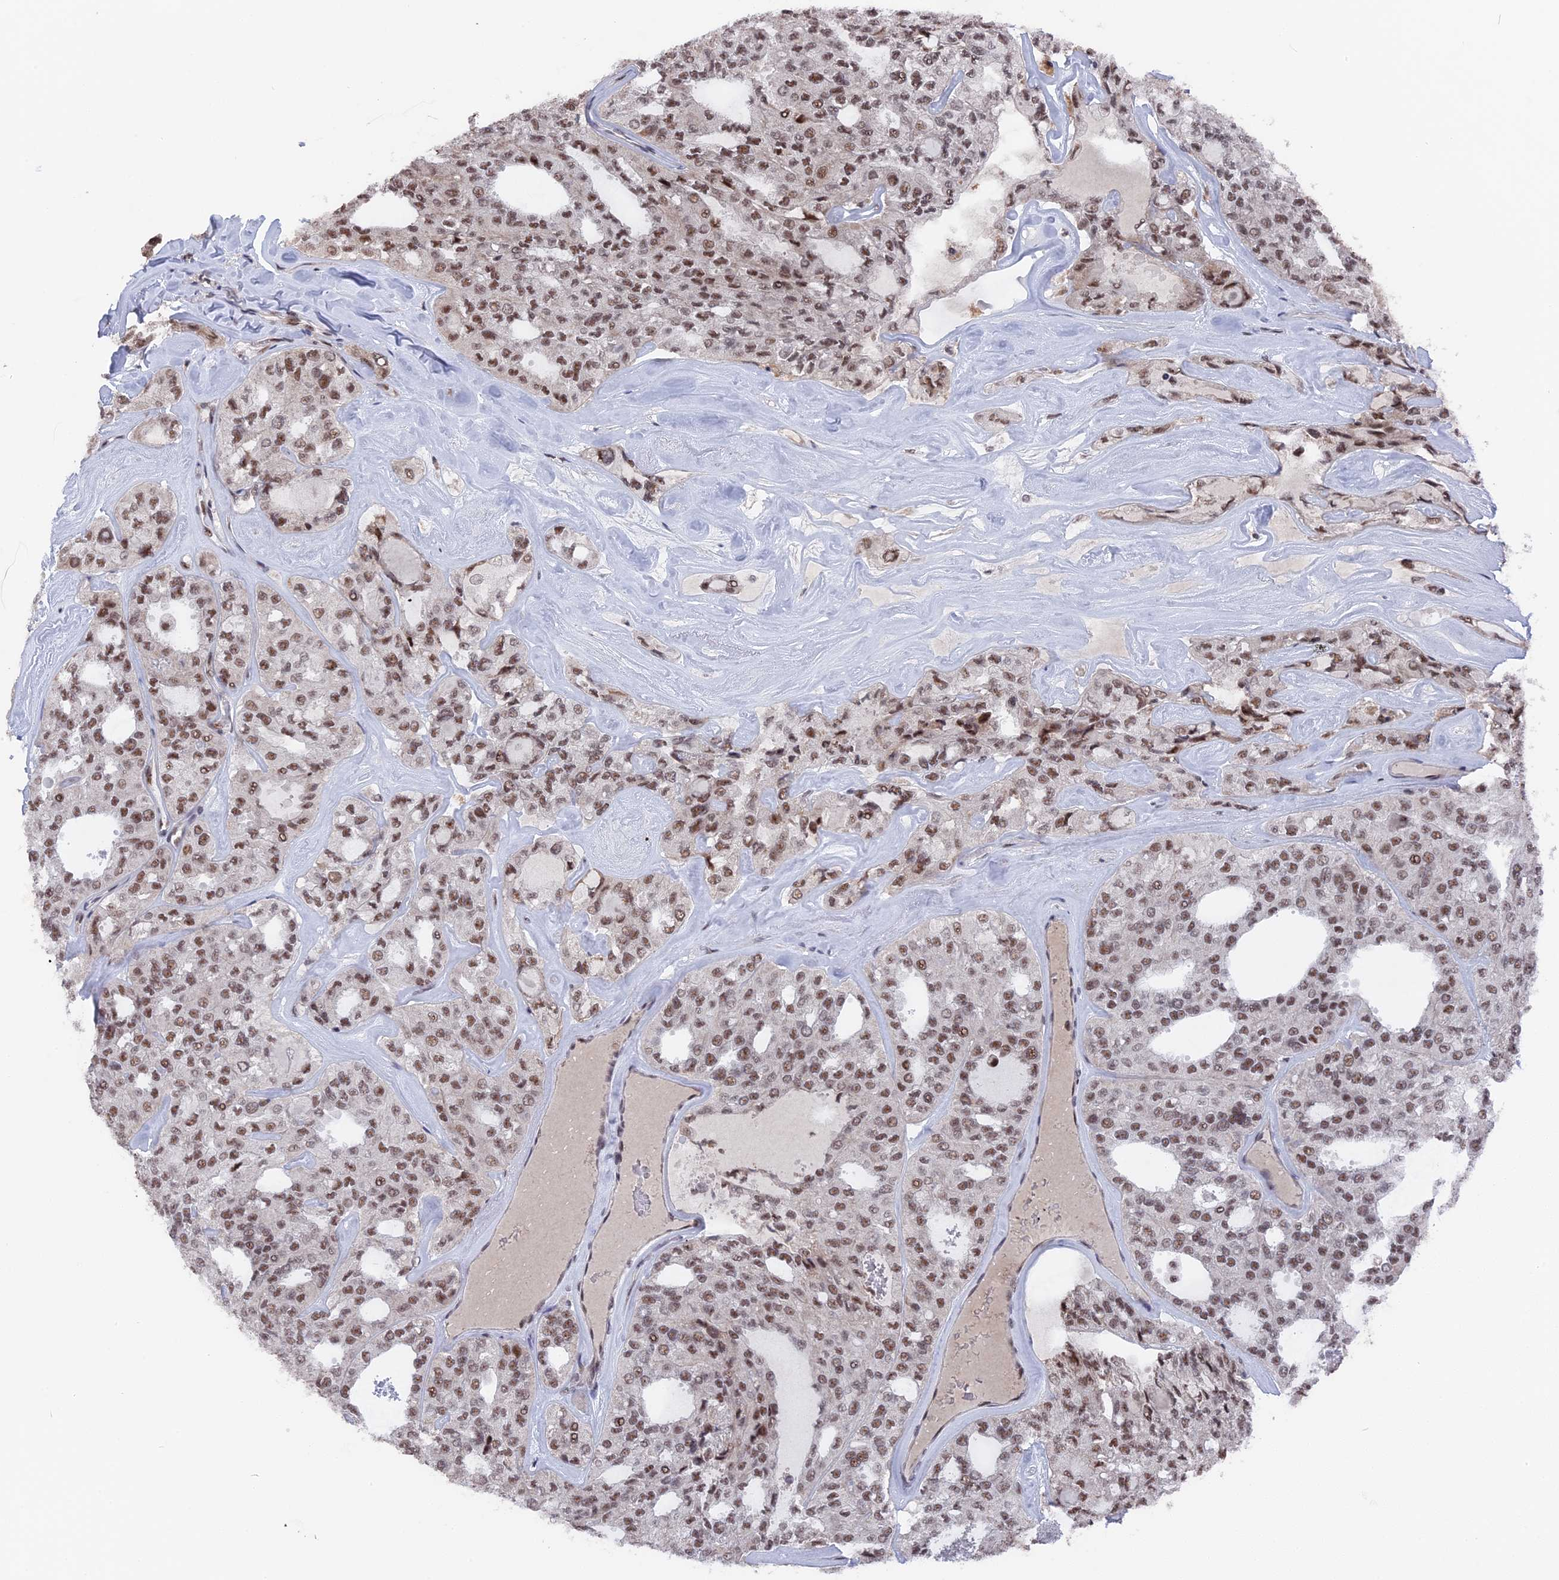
{"staining": {"intensity": "moderate", "quantity": ">75%", "location": "nuclear"}, "tissue": "thyroid cancer", "cell_type": "Tumor cells", "image_type": "cancer", "snomed": [{"axis": "morphology", "description": "Follicular adenoma carcinoma, NOS"}, {"axis": "topography", "description": "Thyroid gland"}], "caption": "Immunohistochemistry (IHC) photomicrograph of neoplastic tissue: thyroid cancer (follicular adenoma carcinoma) stained using IHC demonstrates medium levels of moderate protein expression localized specifically in the nuclear of tumor cells, appearing as a nuclear brown color.", "gene": "SF3A2", "patient": {"sex": "male", "age": 75}}